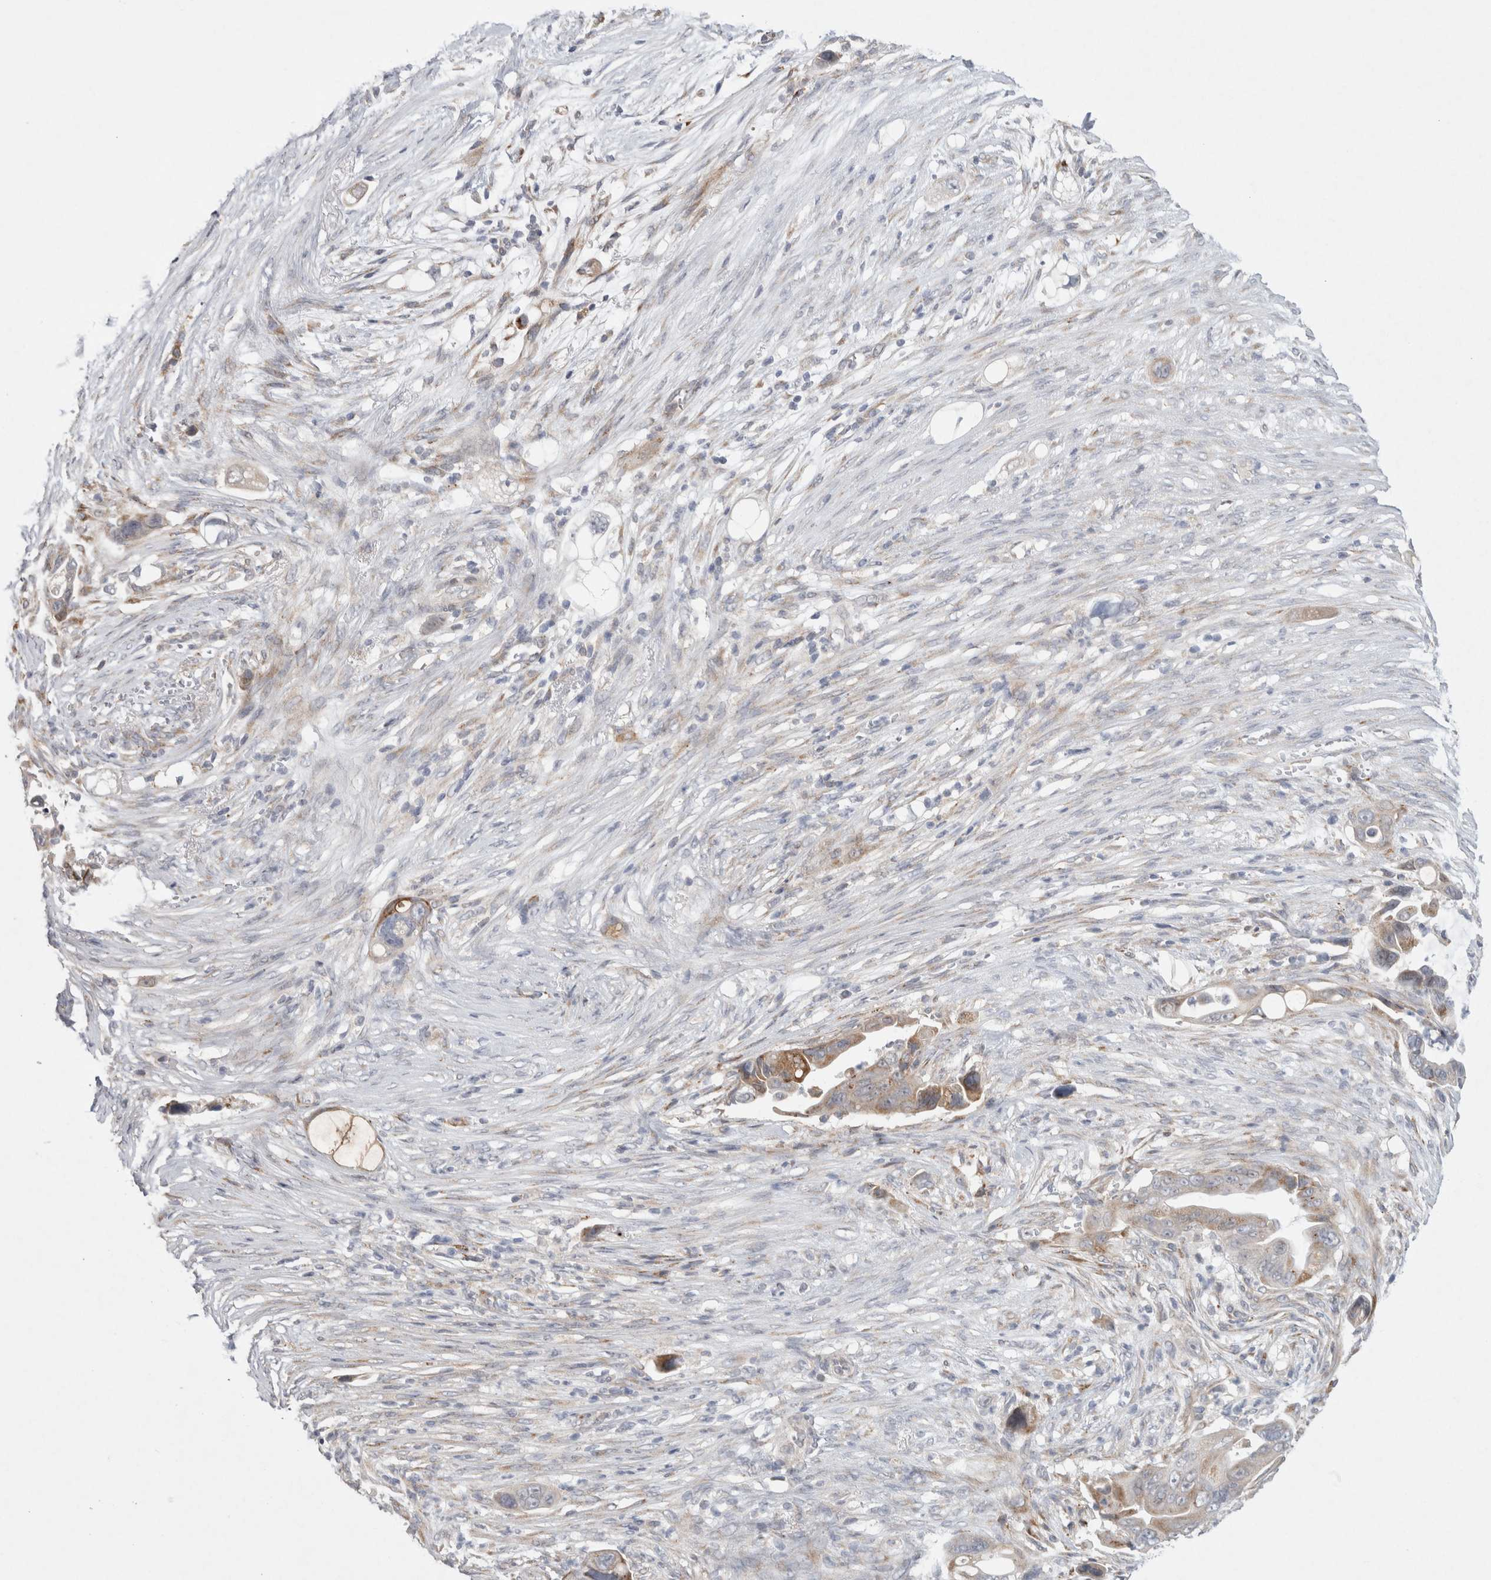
{"staining": {"intensity": "weak", "quantity": "25%-75%", "location": "cytoplasmic/membranous"}, "tissue": "pancreatic cancer", "cell_type": "Tumor cells", "image_type": "cancer", "snomed": [{"axis": "morphology", "description": "Adenocarcinoma, NOS"}, {"axis": "topography", "description": "Pancreas"}], "caption": "Adenocarcinoma (pancreatic) stained with DAB immunohistochemistry reveals low levels of weak cytoplasmic/membranous expression in approximately 25%-75% of tumor cells. (Stains: DAB in brown, nuclei in blue, Microscopy: brightfield microscopy at high magnification).", "gene": "TRMT9B", "patient": {"sex": "female", "age": 72}}